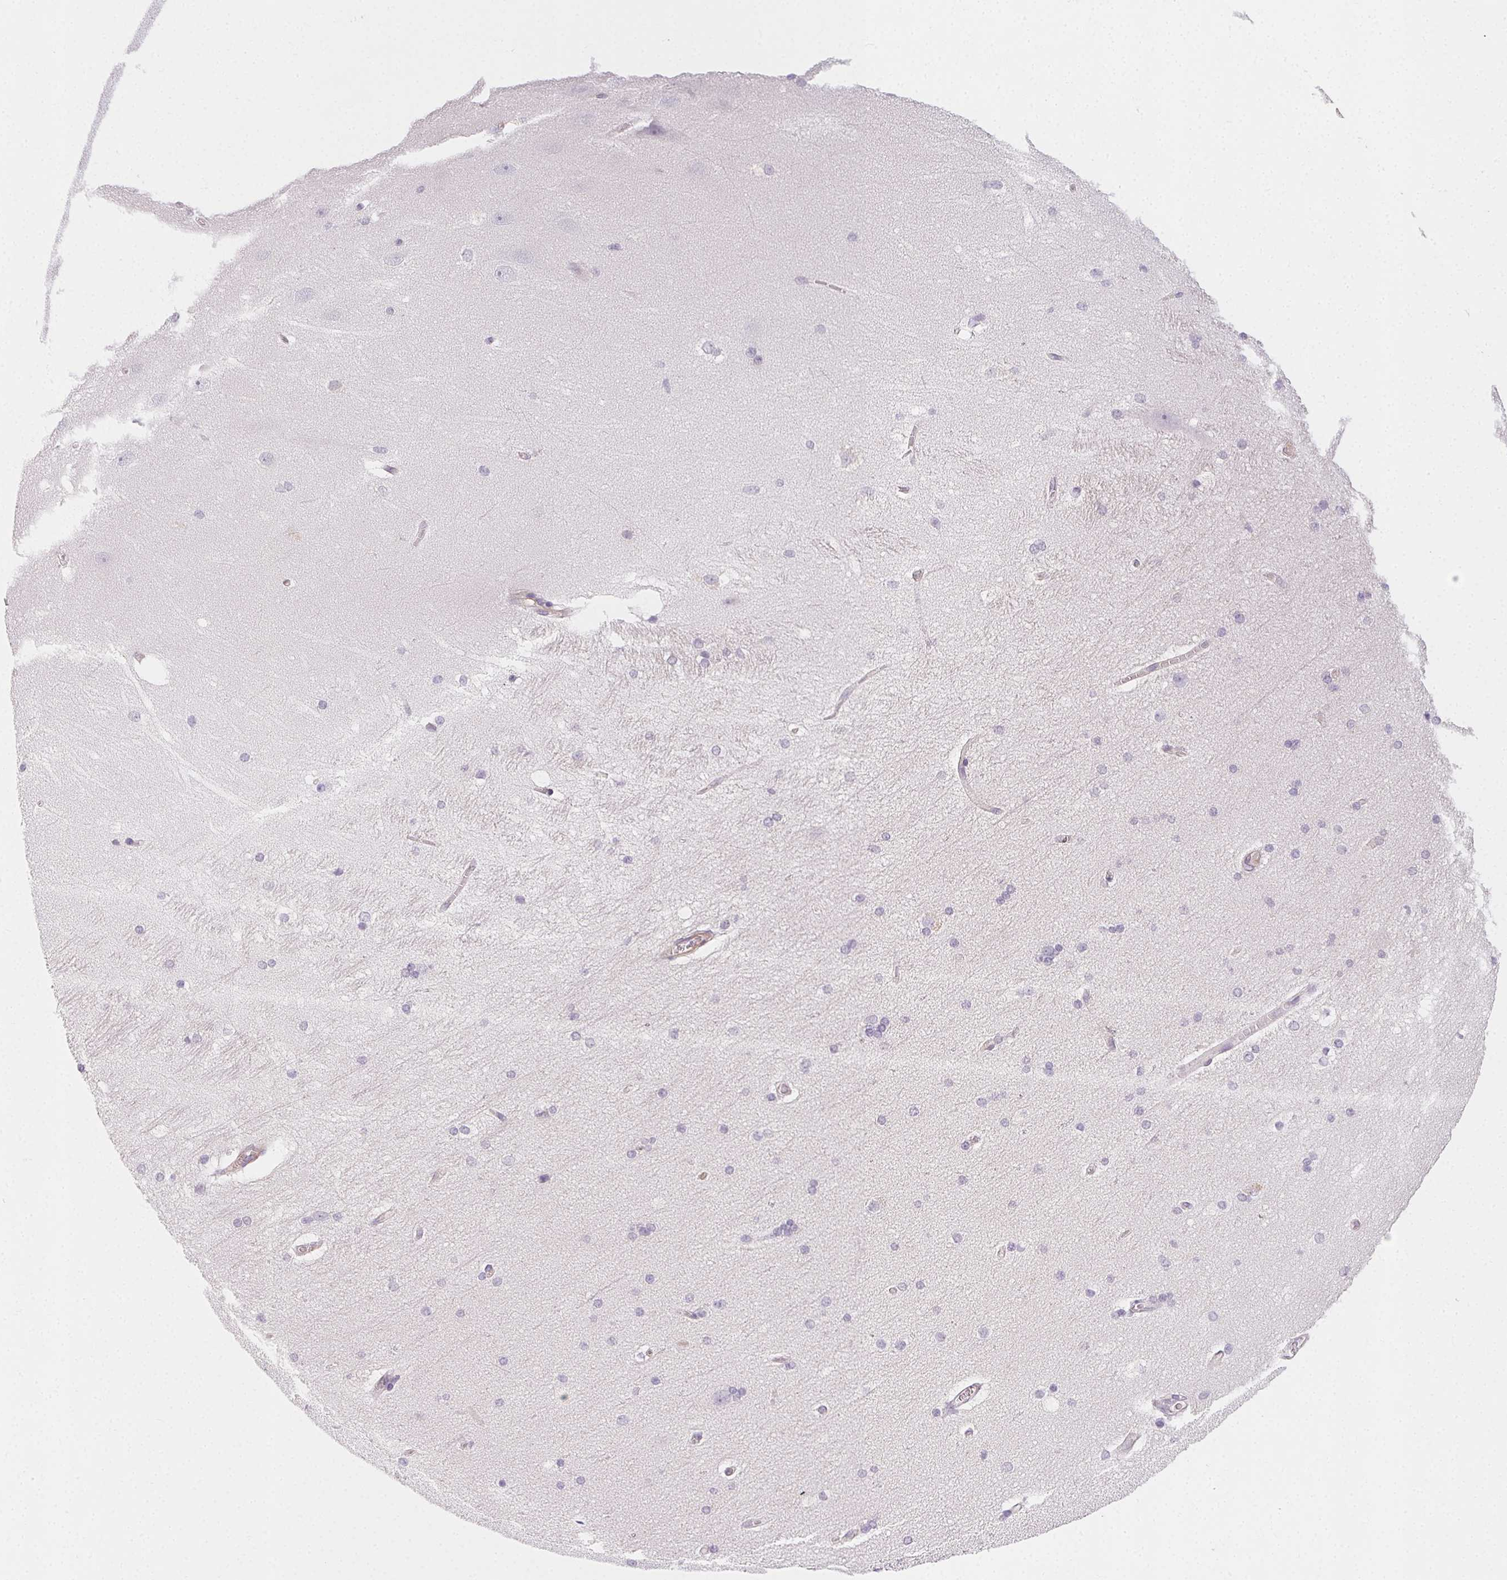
{"staining": {"intensity": "negative", "quantity": "none", "location": "none"}, "tissue": "hippocampus", "cell_type": "Glial cells", "image_type": "normal", "snomed": [{"axis": "morphology", "description": "Normal tissue, NOS"}, {"axis": "topography", "description": "Cerebral cortex"}, {"axis": "topography", "description": "Hippocampus"}], "caption": "Immunohistochemistry histopathology image of benign hippocampus: human hippocampus stained with DAB (3,3'-diaminobenzidine) shows no significant protein staining in glial cells.", "gene": "CSN1S1", "patient": {"sex": "female", "age": 19}}